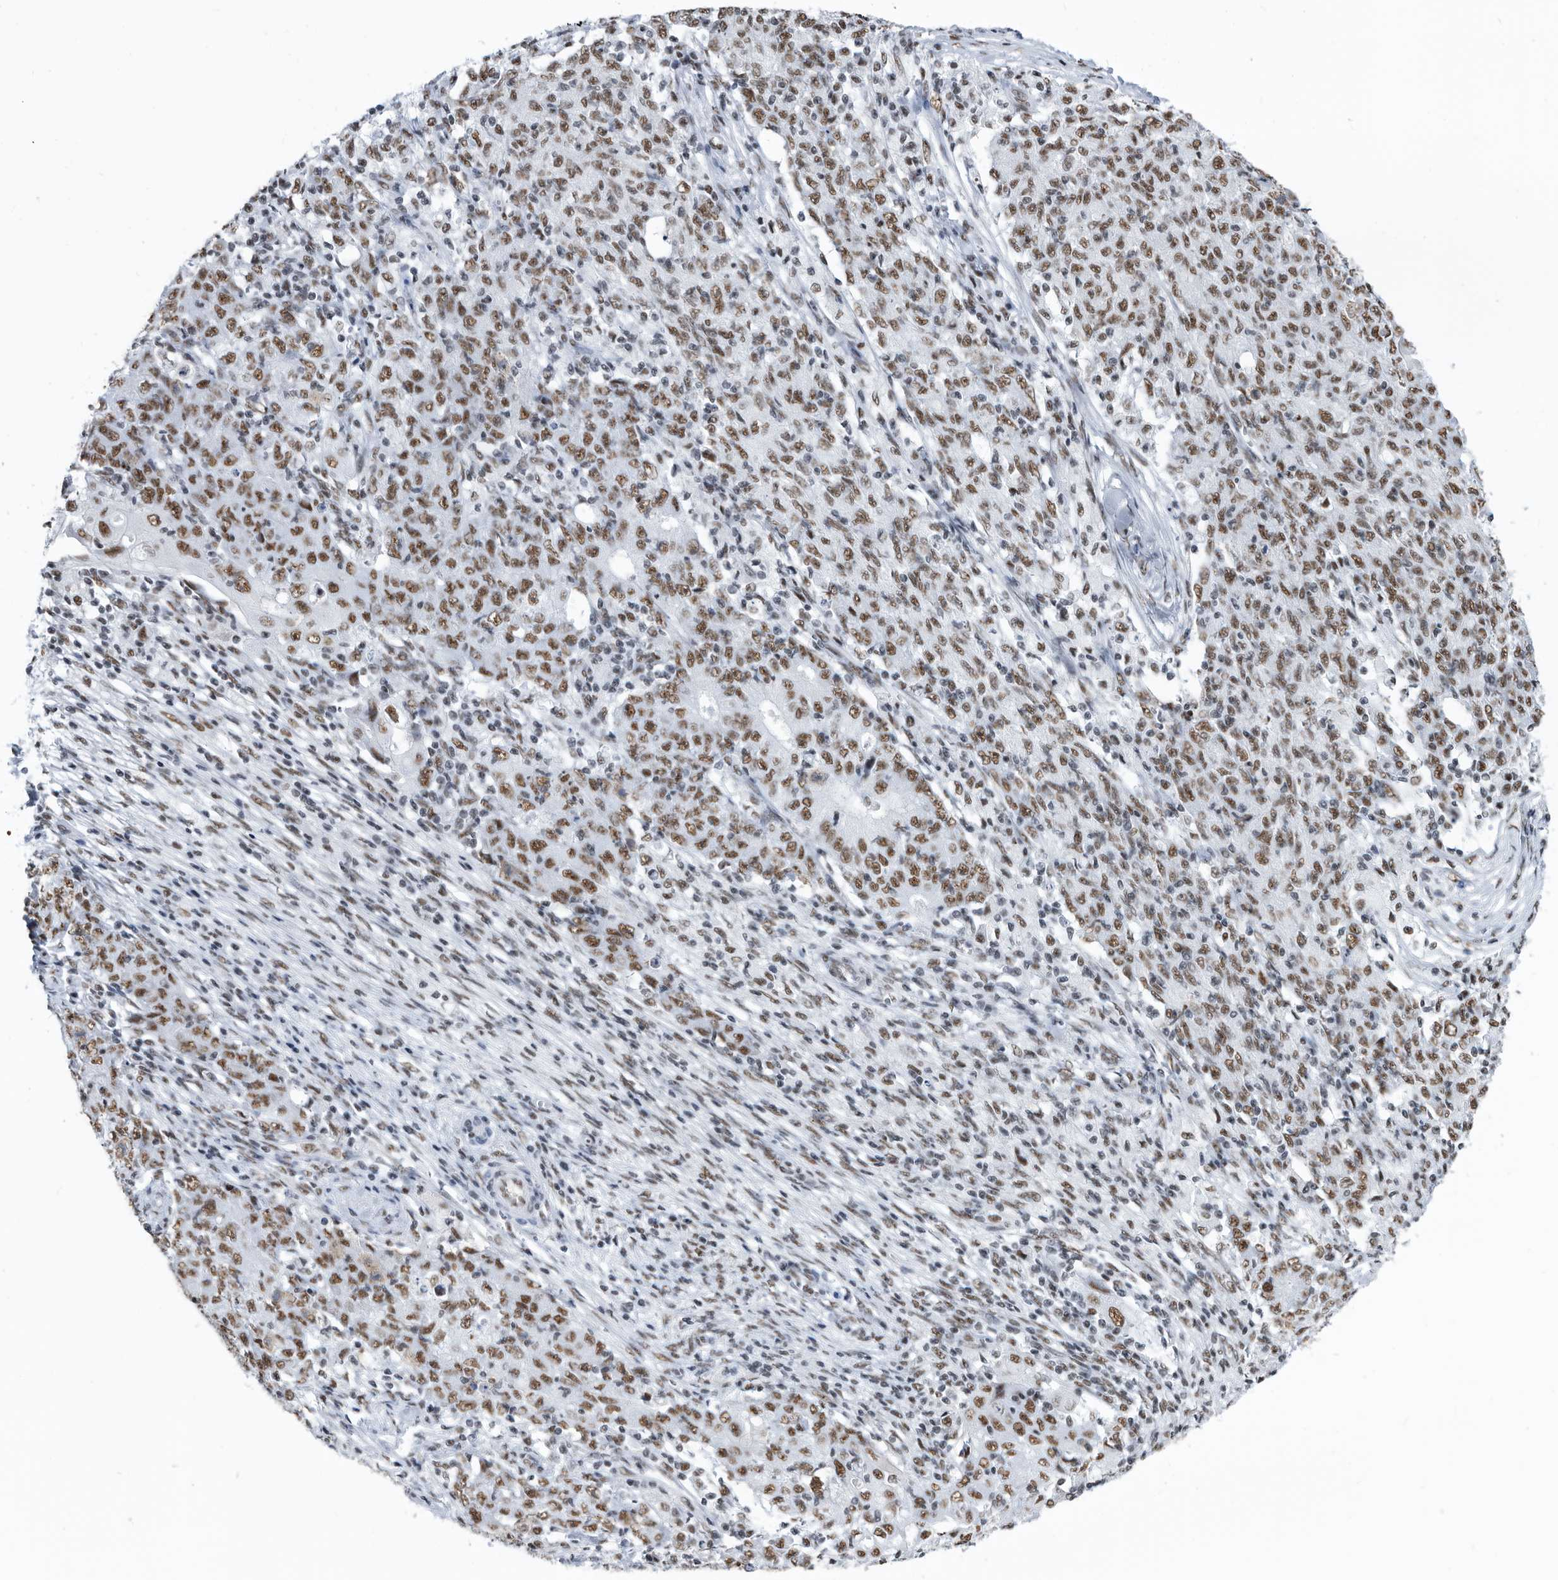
{"staining": {"intensity": "moderate", "quantity": ">75%", "location": "nuclear"}, "tissue": "ovarian cancer", "cell_type": "Tumor cells", "image_type": "cancer", "snomed": [{"axis": "morphology", "description": "Carcinoma, endometroid"}, {"axis": "topography", "description": "Ovary"}], "caption": "The image demonstrates staining of ovarian cancer (endometroid carcinoma), revealing moderate nuclear protein expression (brown color) within tumor cells.", "gene": "SF3A1", "patient": {"sex": "female", "age": 42}}